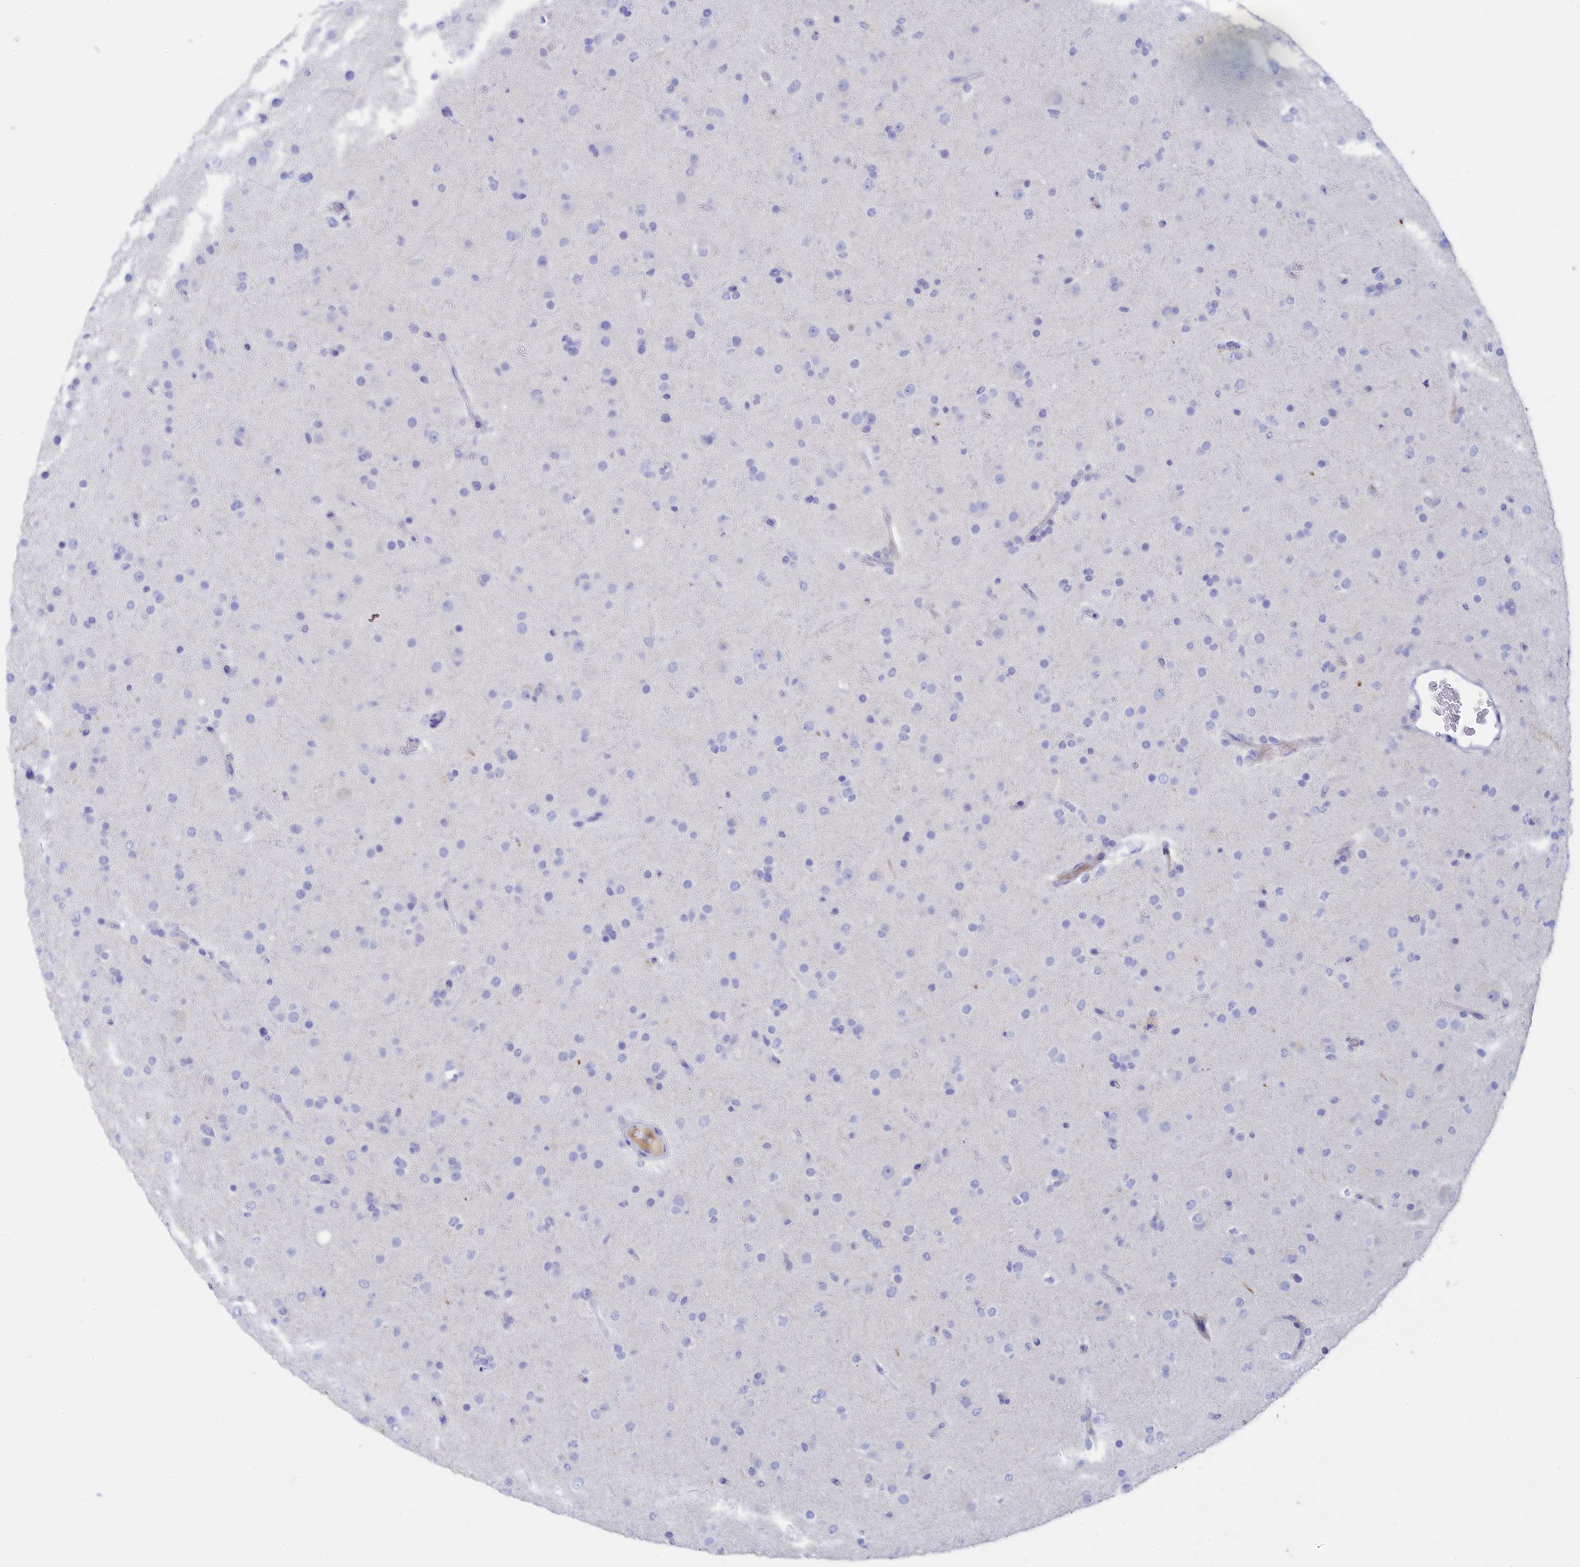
{"staining": {"intensity": "negative", "quantity": "none", "location": "none"}, "tissue": "glioma", "cell_type": "Tumor cells", "image_type": "cancer", "snomed": [{"axis": "morphology", "description": "Glioma, malignant, Low grade"}, {"axis": "topography", "description": "Brain"}], "caption": "Tumor cells show no significant protein staining in glioma.", "gene": "TRIM10", "patient": {"sex": "male", "age": 65}}